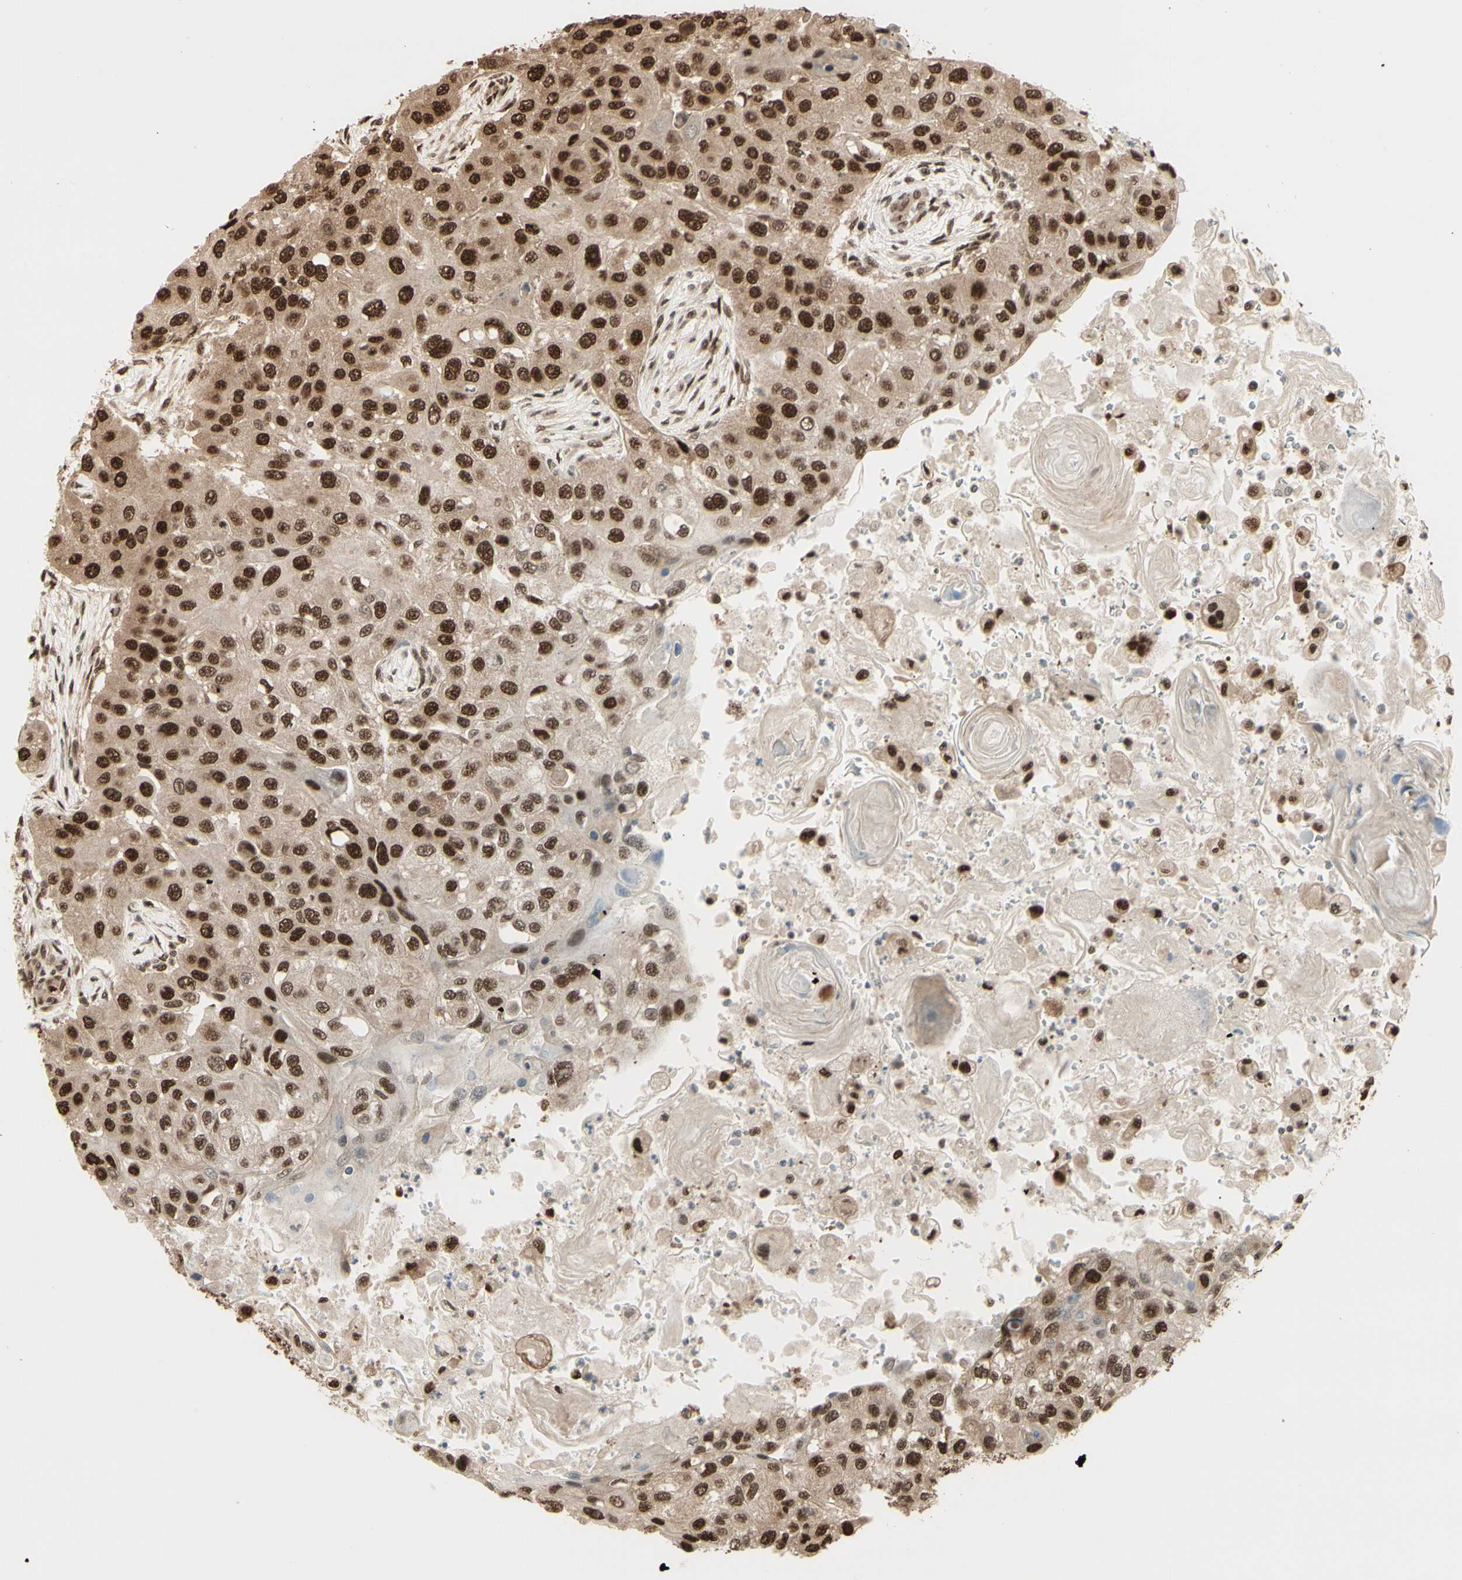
{"staining": {"intensity": "strong", "quantity": ">75%", "location": "cytoplasmic/membranous,nuclear"}, "tissue": "head and neck cancer", "cell_type": "Tumor cells", "image_type": "cancer", "snomed": [{"axis": "morphology", "description": "Normal tissue, NOS"}, {"axis": "morphology", "description": "Squamous cell carcinoma, NOS"}, {"axis": "topography", "description": "Skeletal muscle"}, {"axis": "topography", "description": "Head-Neck"}], "caption": "IHC histopathology image of human head and neck squamous cell carcinoma stained for a protein (brown), which displays high levels of strong cytoplasmic/membranous and nuclear staining in about >75% of tumor cells.", "gene": "HSF1", "patient": {"sex": "male", "age": 51}}